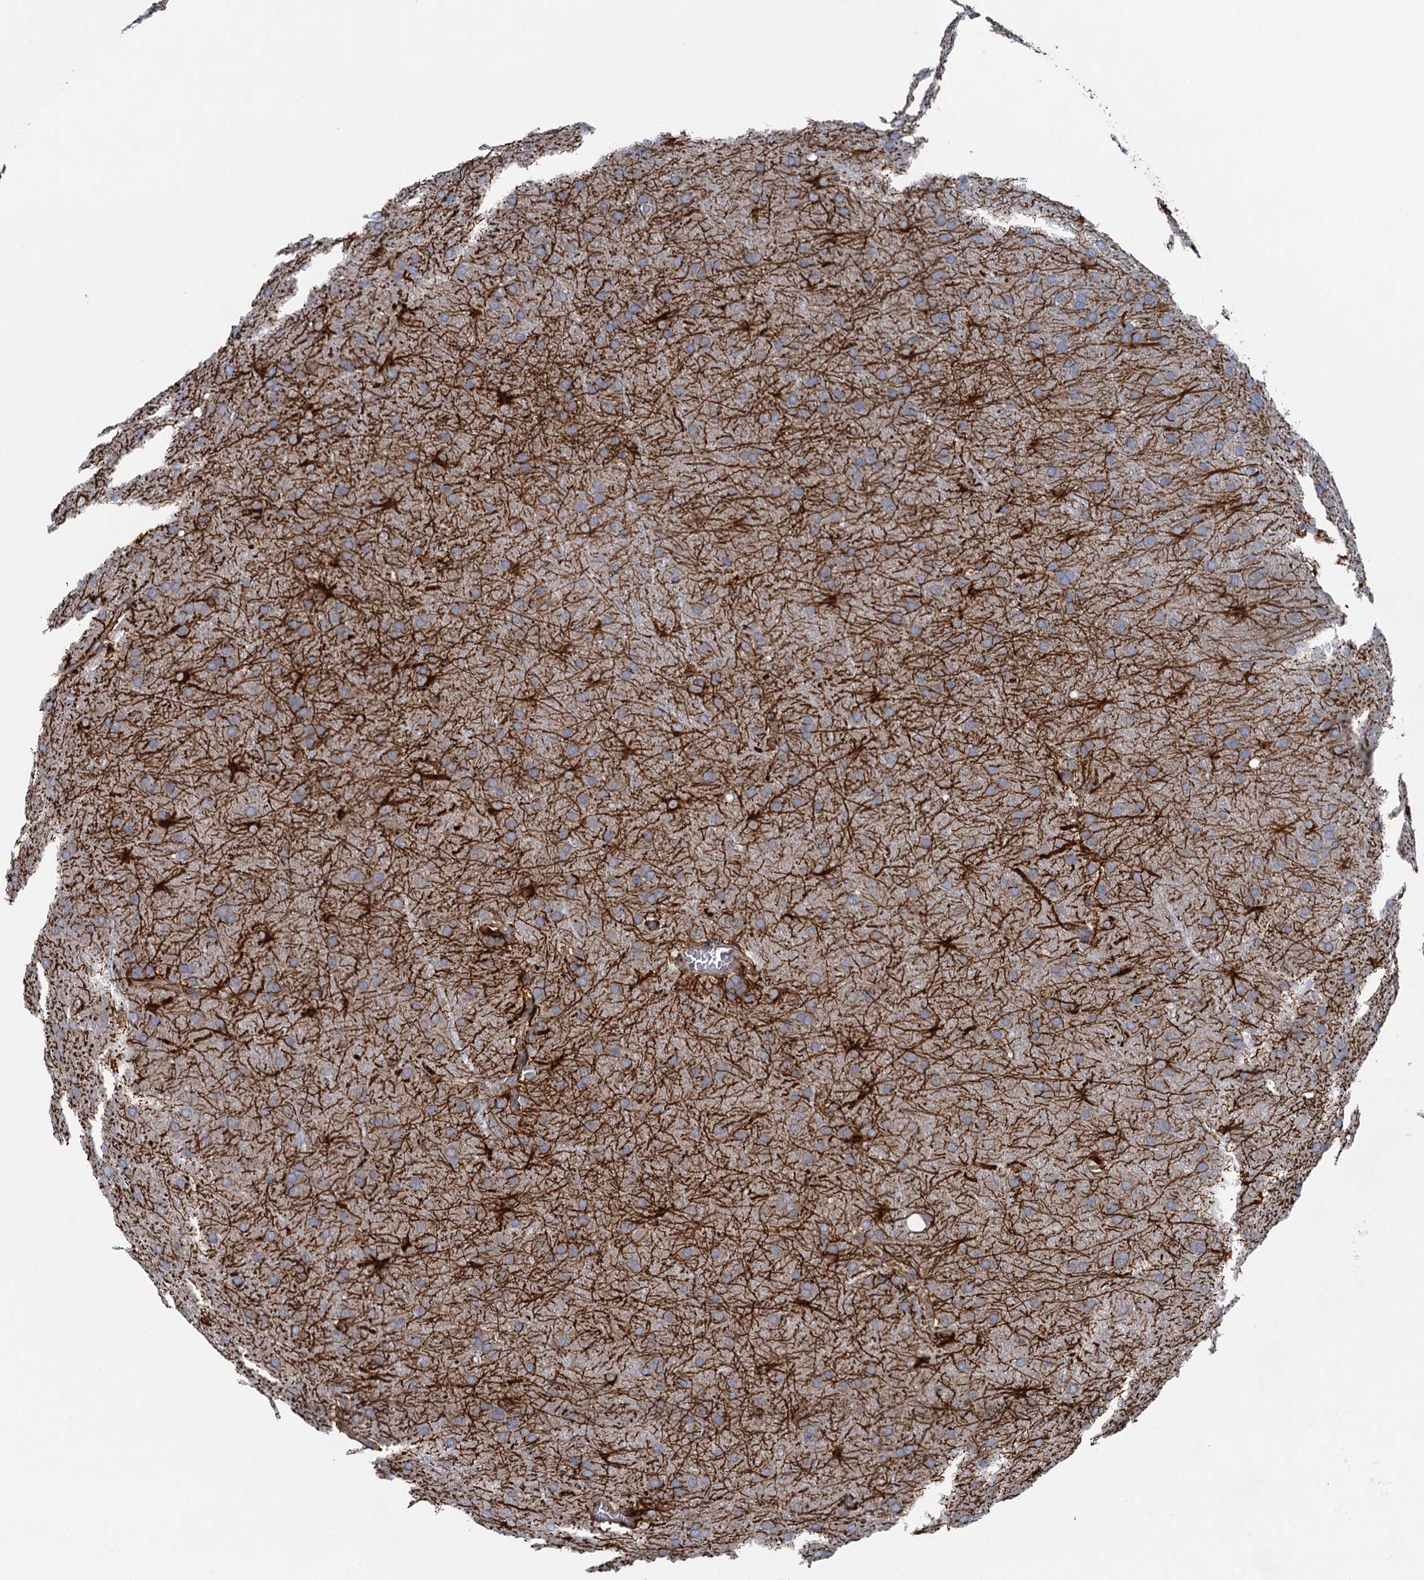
{"staining": {"intensity": "negative", "quantity": "none", "location": "none"}, "tissue": "glioma", "cell_type": "Tumor cells", "image_type": "cancer", "snomed": [{"axis": "morphology", "description": "Glioma, malignant, Low grade"}, {"axis": "topography", "description": "Brain"}], "caption": "A high-resolution micrograph shows IHC staining of malignant low-grade glioma, which demonstrates no significant staining in tumor cells. (Immunohistochemistry, brightfield microscopy, high magnification).", "gene": "ADCY9", "patient": {"sex": "female", "age": 32}}